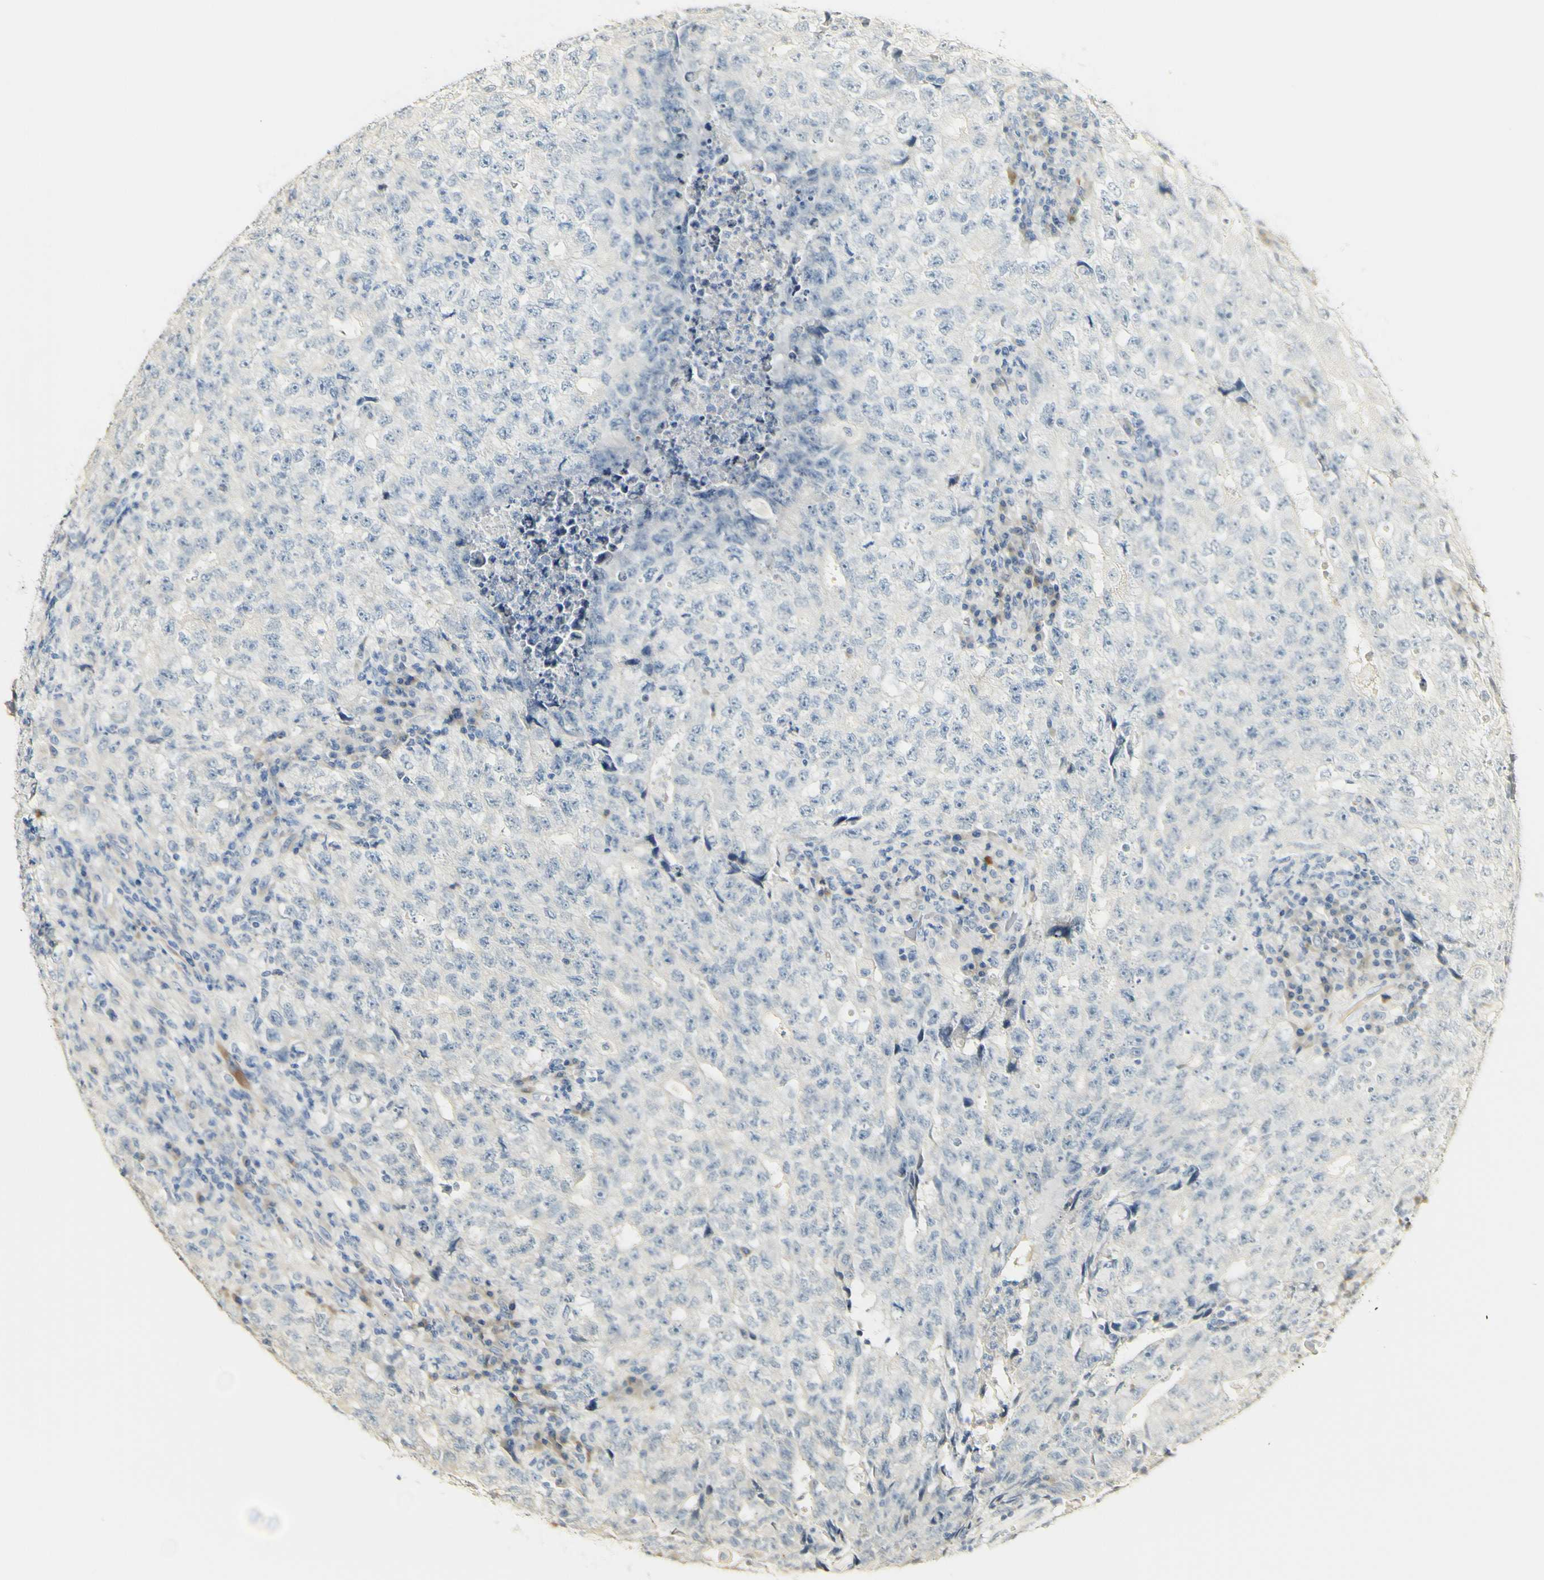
{"staining": {"intensity": "negative", "quantity": "none", "location": "none"}, "tissue": "testis cancer", "cell_type": "Tumor cells", "image_type": "cancer", "snomed": [{"axis": "morphology", "description": "Necrosis, NOS"}, {"axis": "morphology", "description": "Carcinoma, Embryonal, NOS"}, {"axis": "topography", "description": "Testis"}], "caption": "This image is of testis embryonal carcinoma stained with immunohistochemistry (IHC) to label a protein in brown with the nuclei are counter-stained blue. There is no expression in tumor cells.", "gene": "FMO3", "patient": {"sex": "male", "age": 19}}